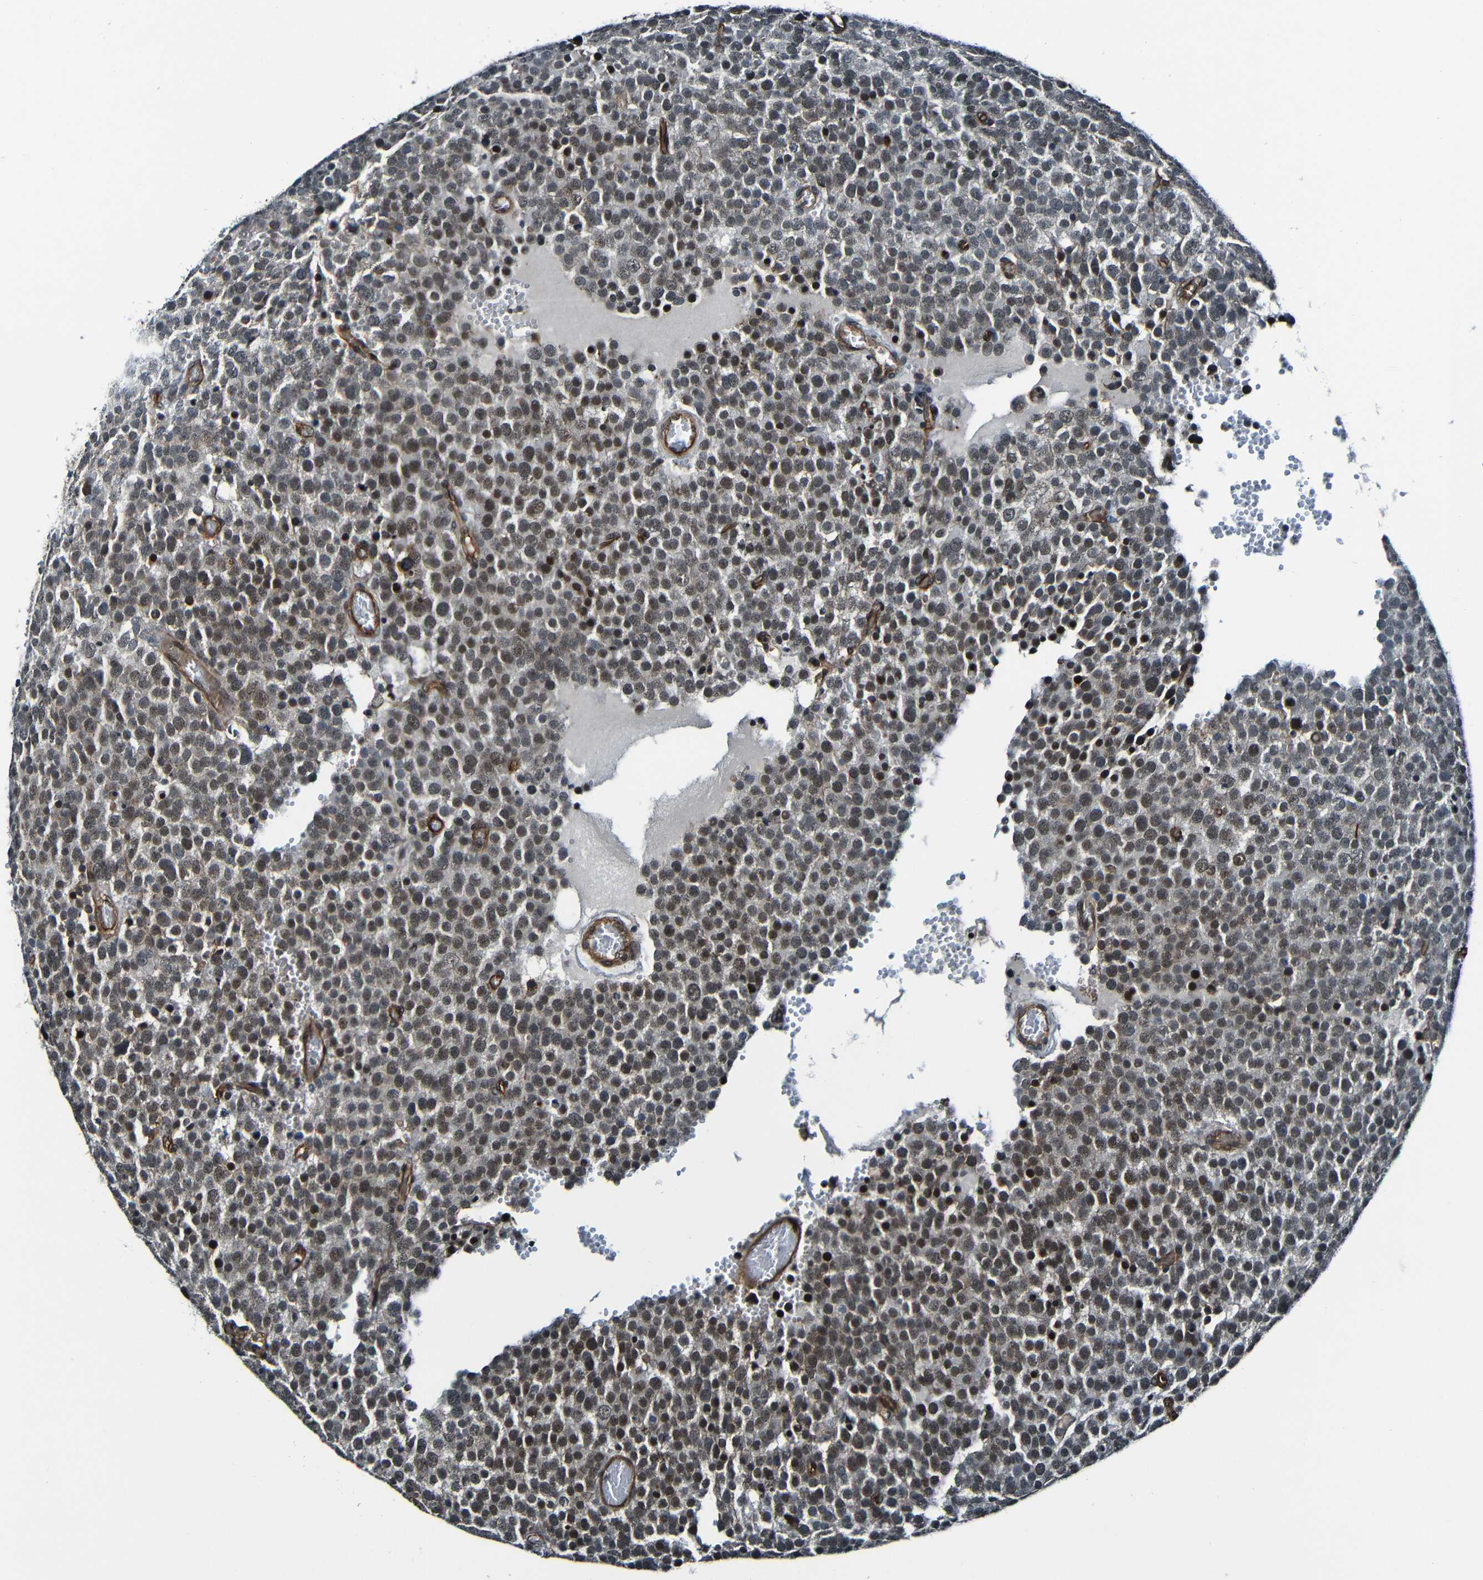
{"staining": {"intensity": "weak", "quantity": "25%-75%", "location": "cytoplasmic/membranous,nuclear"}, "tissue": "testis cancer", "cell_type": "Tumor cells", "image_type": "cancer", "snomed": [{"axis": "morphology", "description": "Normal tissue, NOS"}, {"axis": "morphology", "description": "Seminoma, NOS"}, {"axis": "topography", "description": "Testis"}], "caption": "Immunohistochemistry image of human testis cancer stained for a protein (brown), which shows low levels of weak cytoplasmic/membranous and nuclear positivity in approximately 25%-75% of tumor cells.", "gene": "LGR5", "patient": {"sex": "male", "age": 71}}